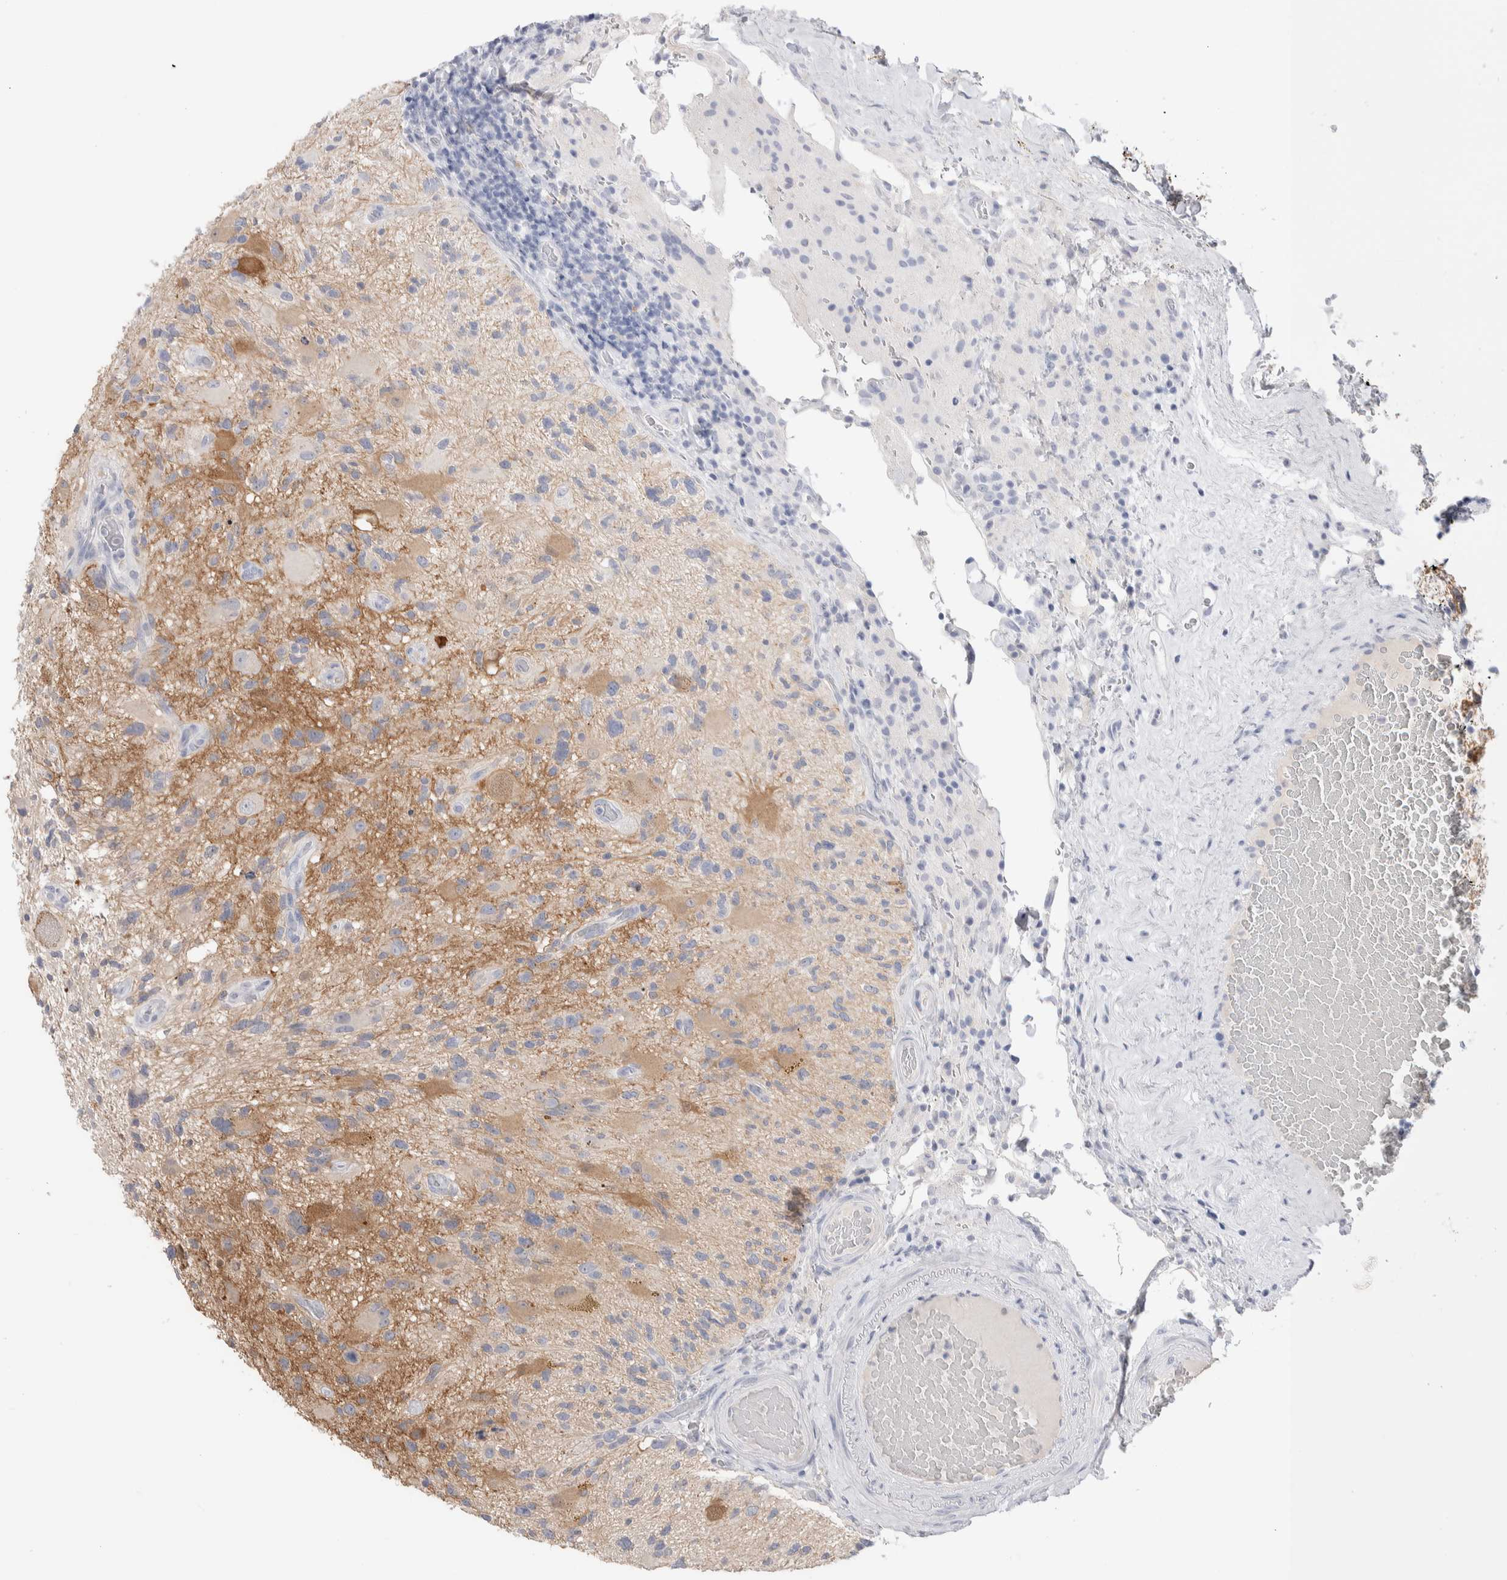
{"staining": {"intensity": "weak", "quantity": "<25%", "location": "cytoplasmic/membranous"}, "tissue": "glioma", "cell_type": "Tumor cells", "image_type": "cancer", "snomed": [{"axis": "morphology", "description": "Glioma, malignant, High grade"}, {"axis": "topography", "description": "Brain"}], "caption": "Immunohistochemistry photomicrograph of neoplastic tissue: glioma stained with DAB (3,3'-diaminobenzidine) reveals no significant protein expression in tumor cells.", "gene": "GDA", "patient": {"sex": "male", "age": 33}}